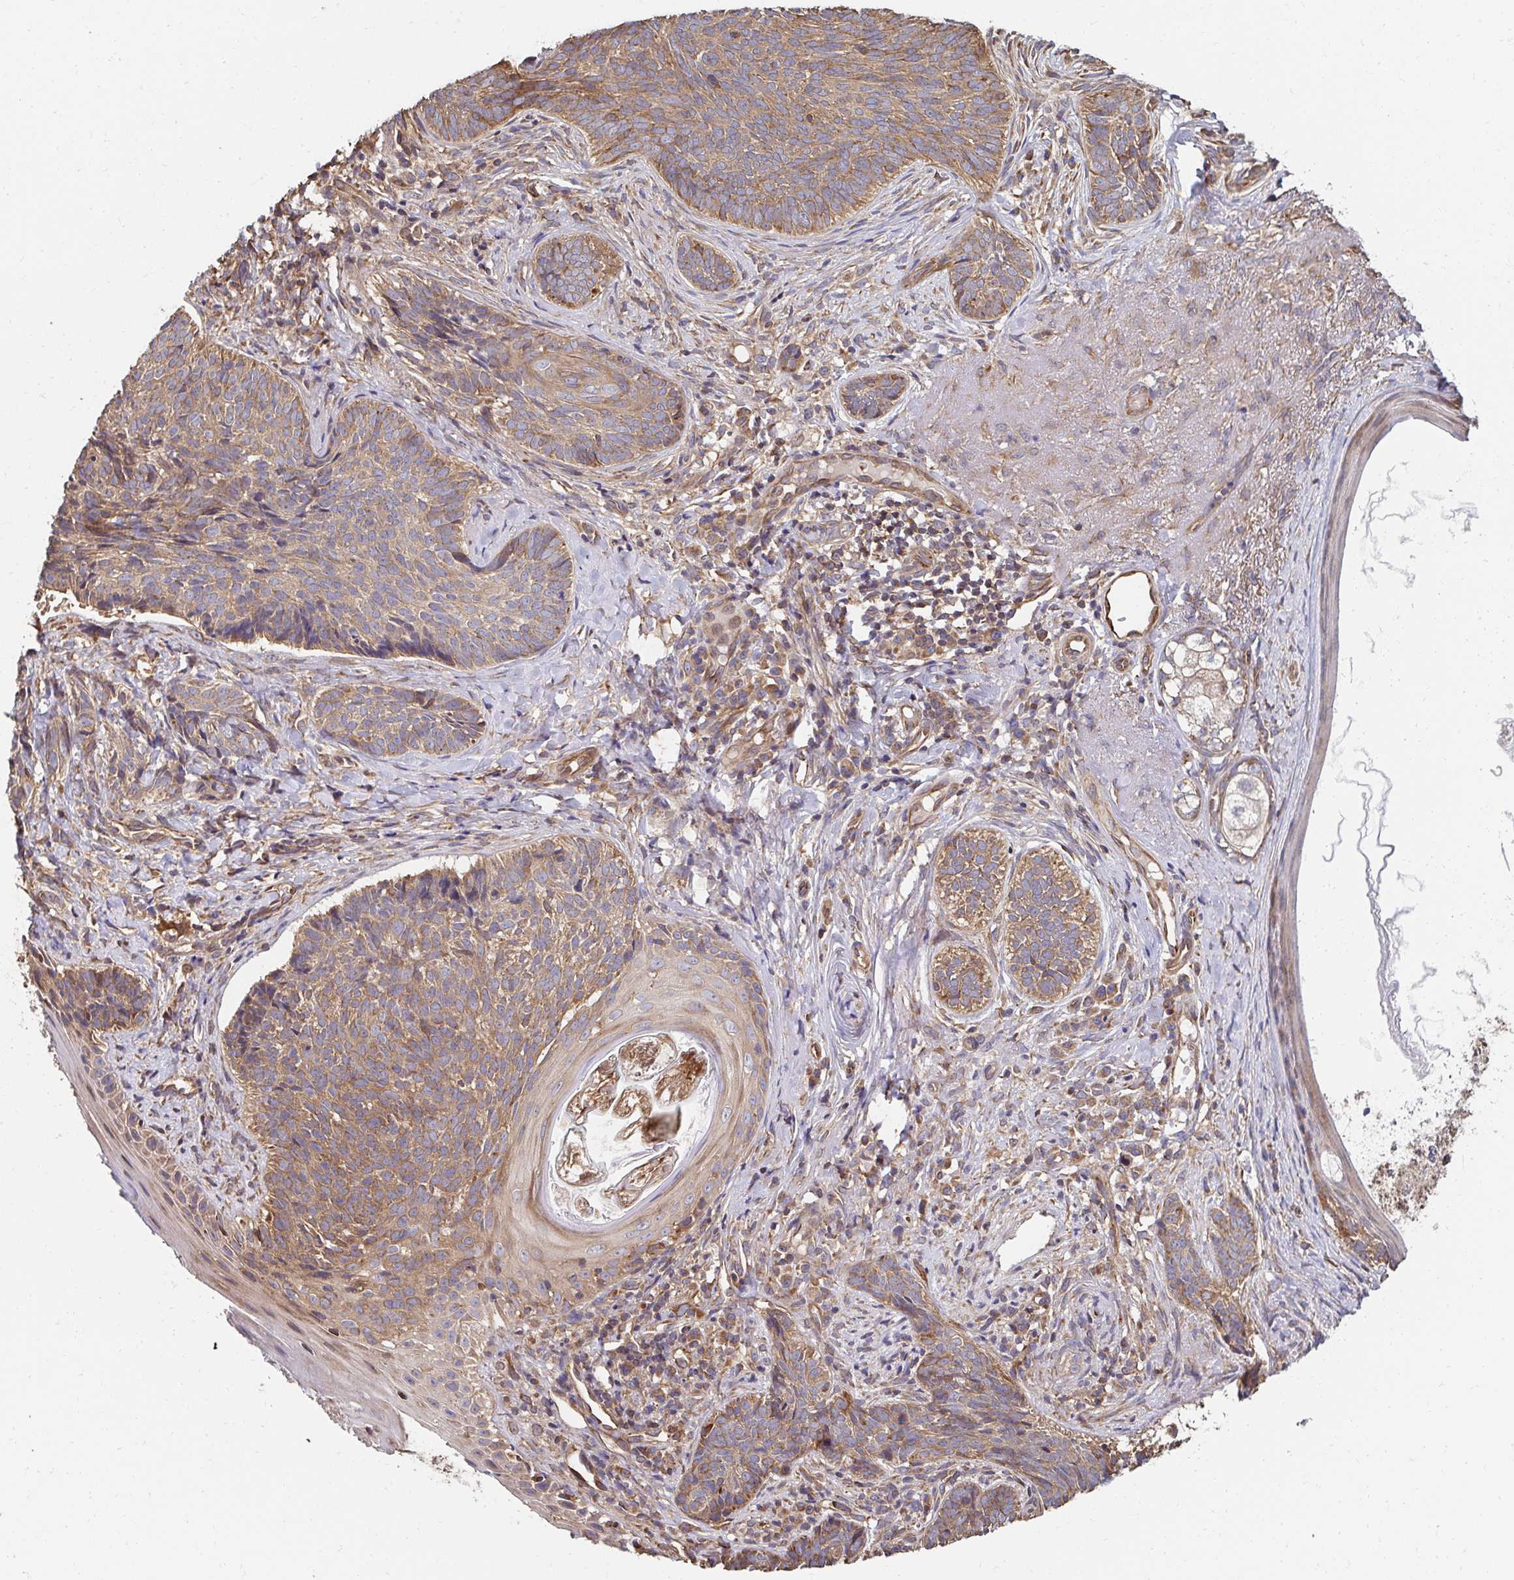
{"staining": {"intensity": "moderate", "quantity": ">75%", "location": "cytoplasmic/membranous"}, "tissue": "skin cancer", "cell_type": "Tumor cells", "image_type": "cancer", "snomed": [{"axis": "morphology", "description": "Basal cell carcinoma"}, {"axis": "topography", "description": "Skin"}], "caption": "Tumor cells show medium levels of moderate cytoplasmic/membranous expression in about >75% of cells in human skin cancer. Ihc stains the protein of interest in brown and the nuclei are stained blue.", "gene": "APBB1", "patient": {"sex": "female", "age": 74}}